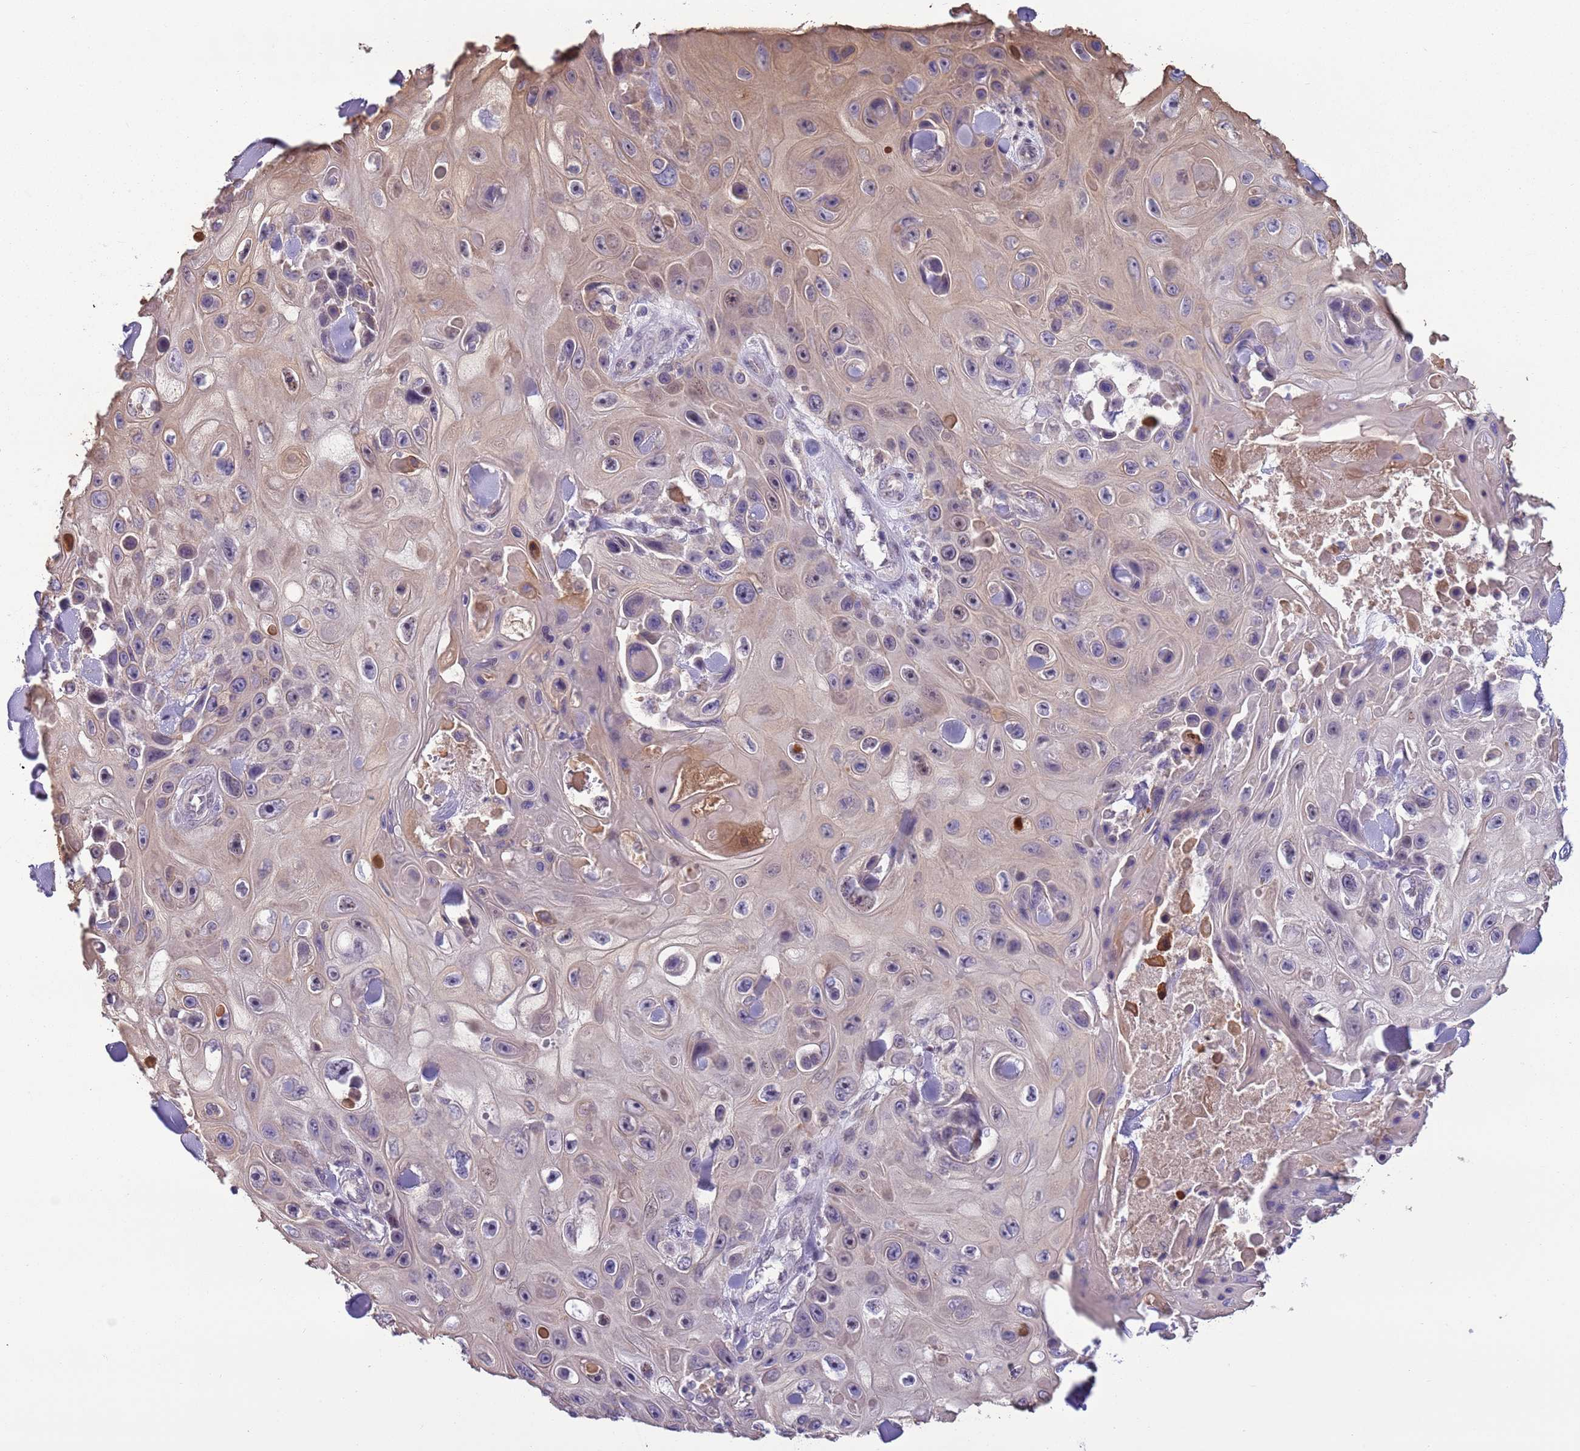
{"staining": {"intensity": "weak", "quantity": "25%-75%", "location": "cytoplasmic/membranous"}, "tissue": "skin cancer", "cell_type": "Tumor cells", "image_type": "cancer", "snomed": [{"axis": "morphology", "description": "Squamous cell carcinoma, NOS"}, {"axis": "topography", "description": "Skin"}], "caption": "Skin cancer was stained to show a protein in brown. There is low levels of weak cytoplasmic/membranous staining in approximately 25%-75% of tumor cells. The staining is performed using DAB brown chromogen to label protein expression. The nuclei are counter-stained blue using hematoxylin.", "gene": "CAPN9", "patient": {"sex": "male", "age": 82}}